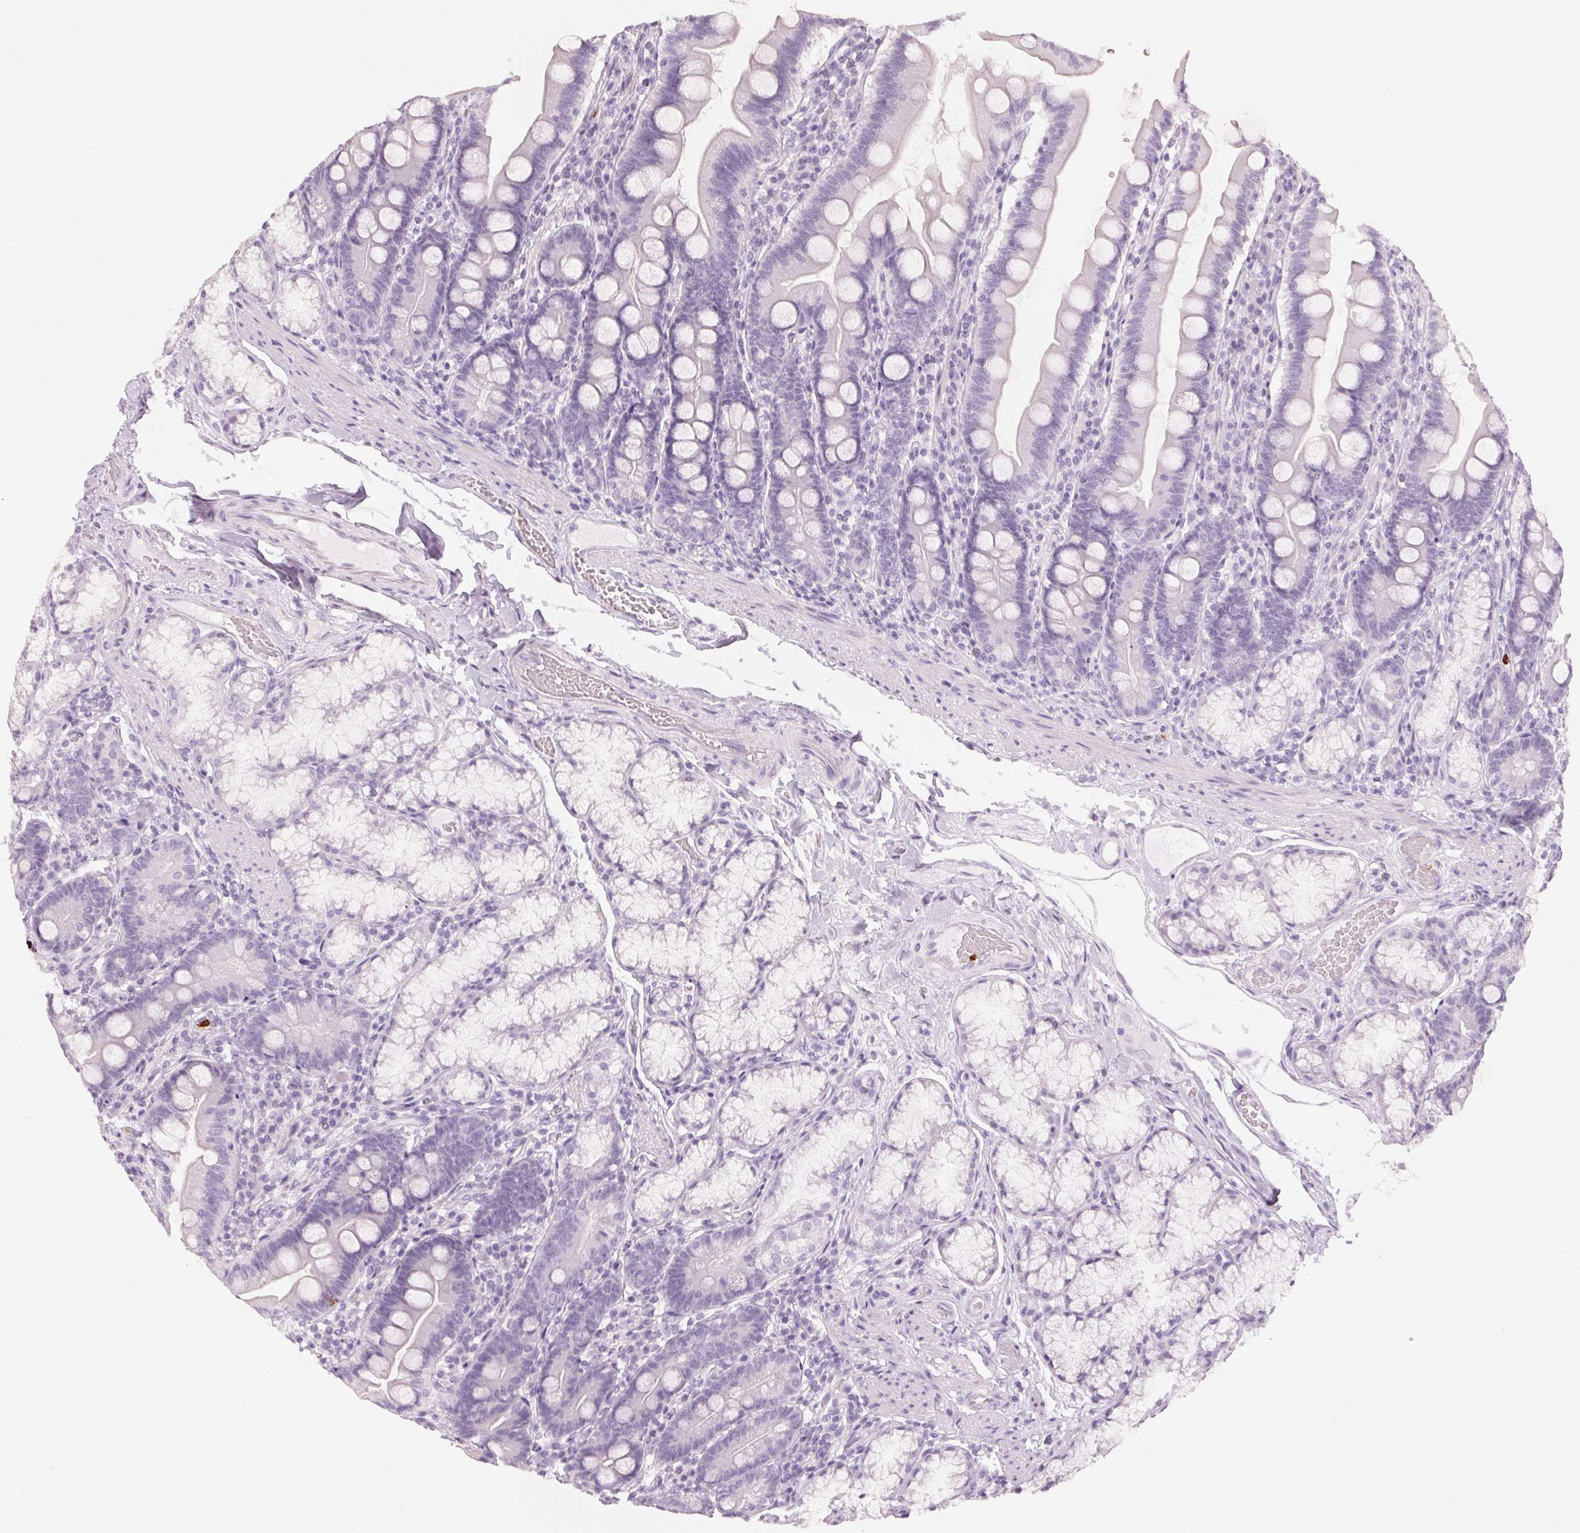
{"staining": {"intensity": "negative", "quantity": "none", "location": "none"}, "tissue": "duodenum", "cell_type": "Glandular cells", "image_type": "normal", "snomed": [{"axis": "morphology", "description": "Normal tissue, NOS"}, {"axis": "topography", "description": "Duodenum"}], "caption": "Glandular cells are negative for brown protein staining in normal duodenum.", "gene": "KLK7", "patient": {"sex": "female", "age": 67}}